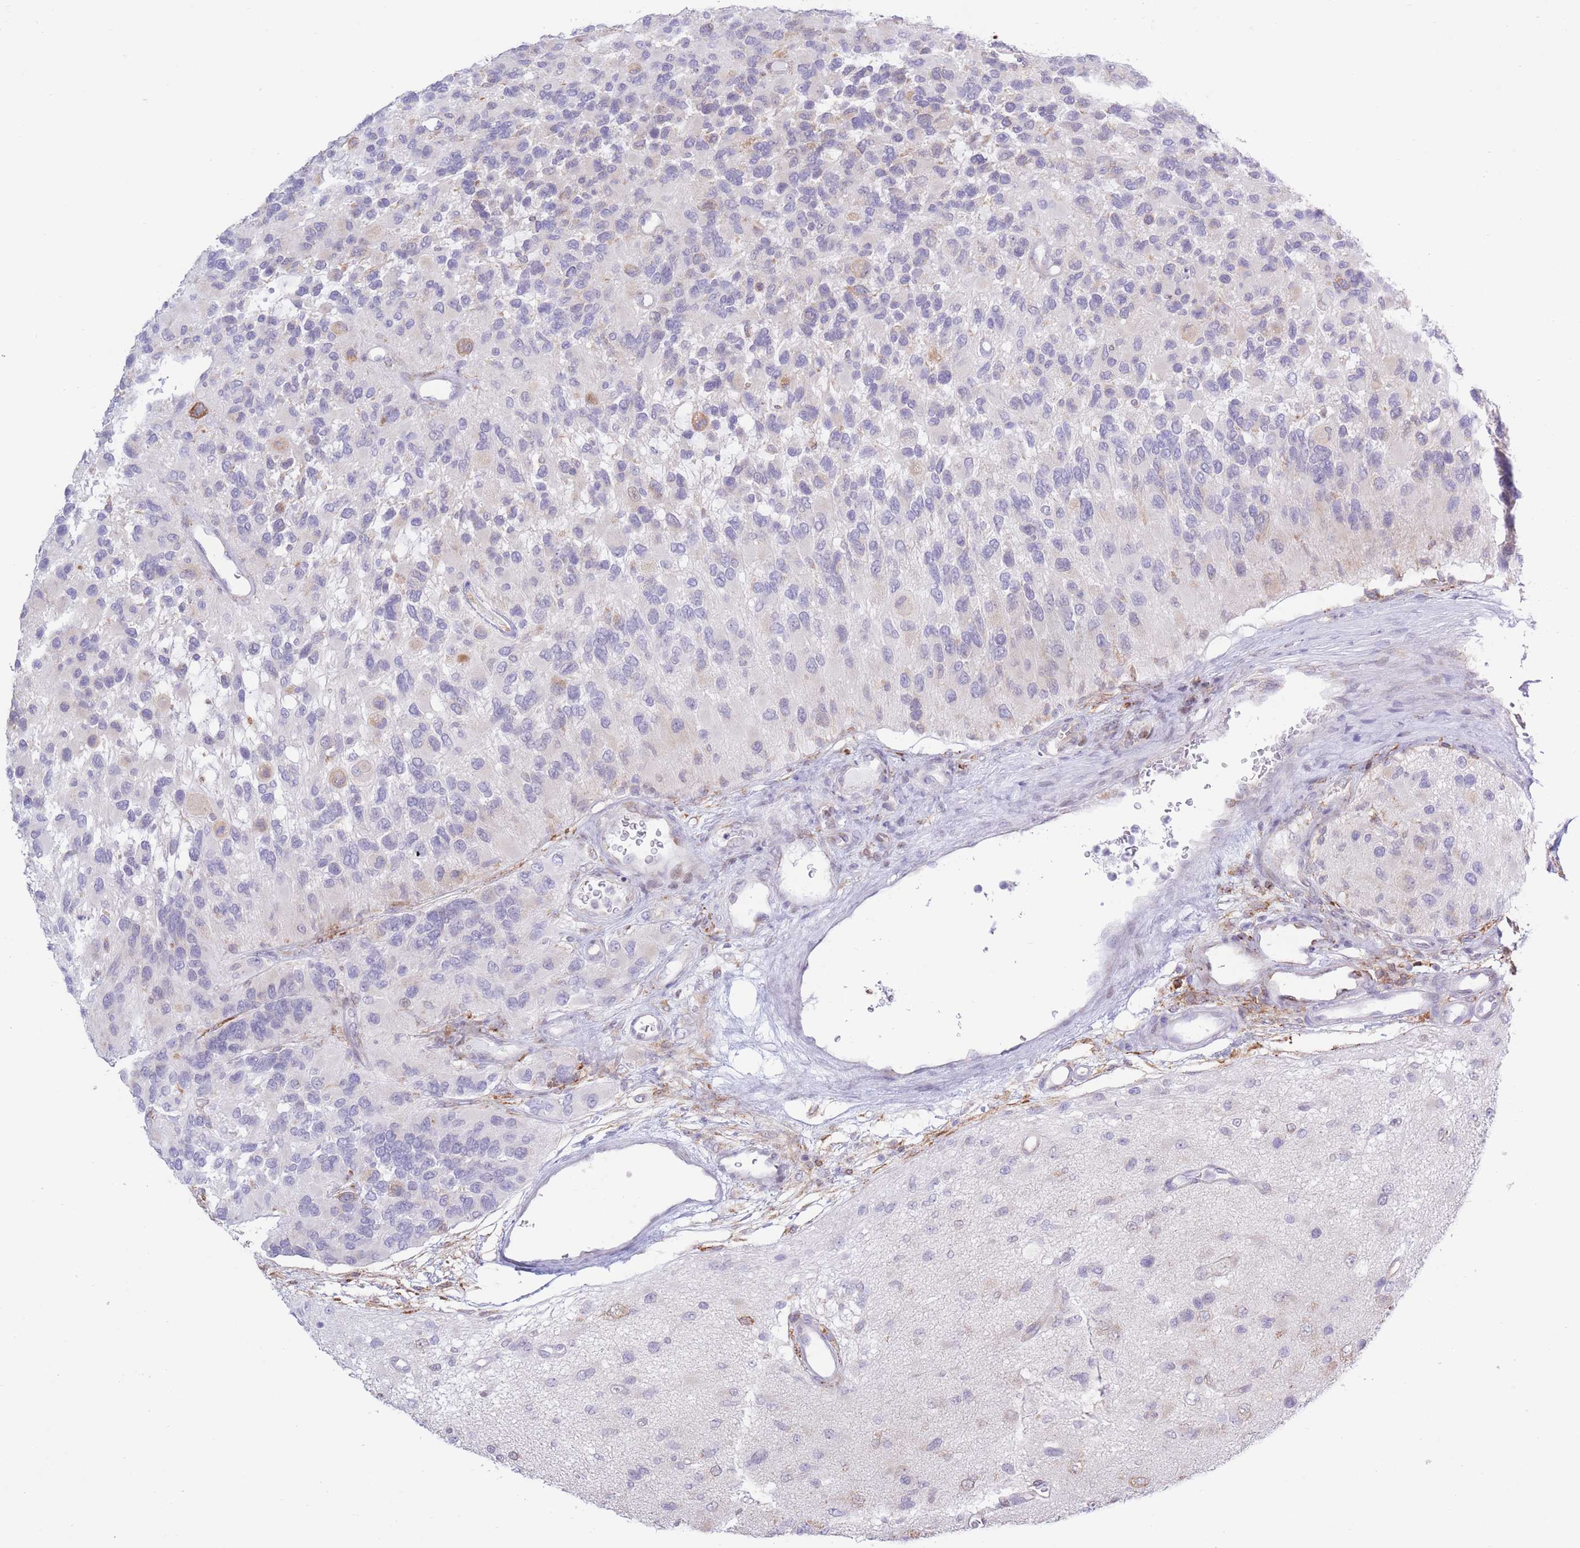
{"staining": {"intensity": "negative", "quantity": "none", "location": "none"}, "tissue": "glioma", "cell_type": "Tumor cells", "image_type": "cancer", "snomed": [{"axis": "morphology", "description": "Glioma, malignant, High grade"}, {"axis": "topography", "description": "Brain"}], "caption": "An image of malignant high-grade glioma stained for a protein reveals no brown staining in tumor cells. Brightfield microscopy of immunohistochemistry stained with DAB (3,3'-diaminobenzidine) (brown) and hematoxylin (blue), captured at high magnification.", "gene": "MYDGF", "patient": {"sex": "male", "age": 77}}